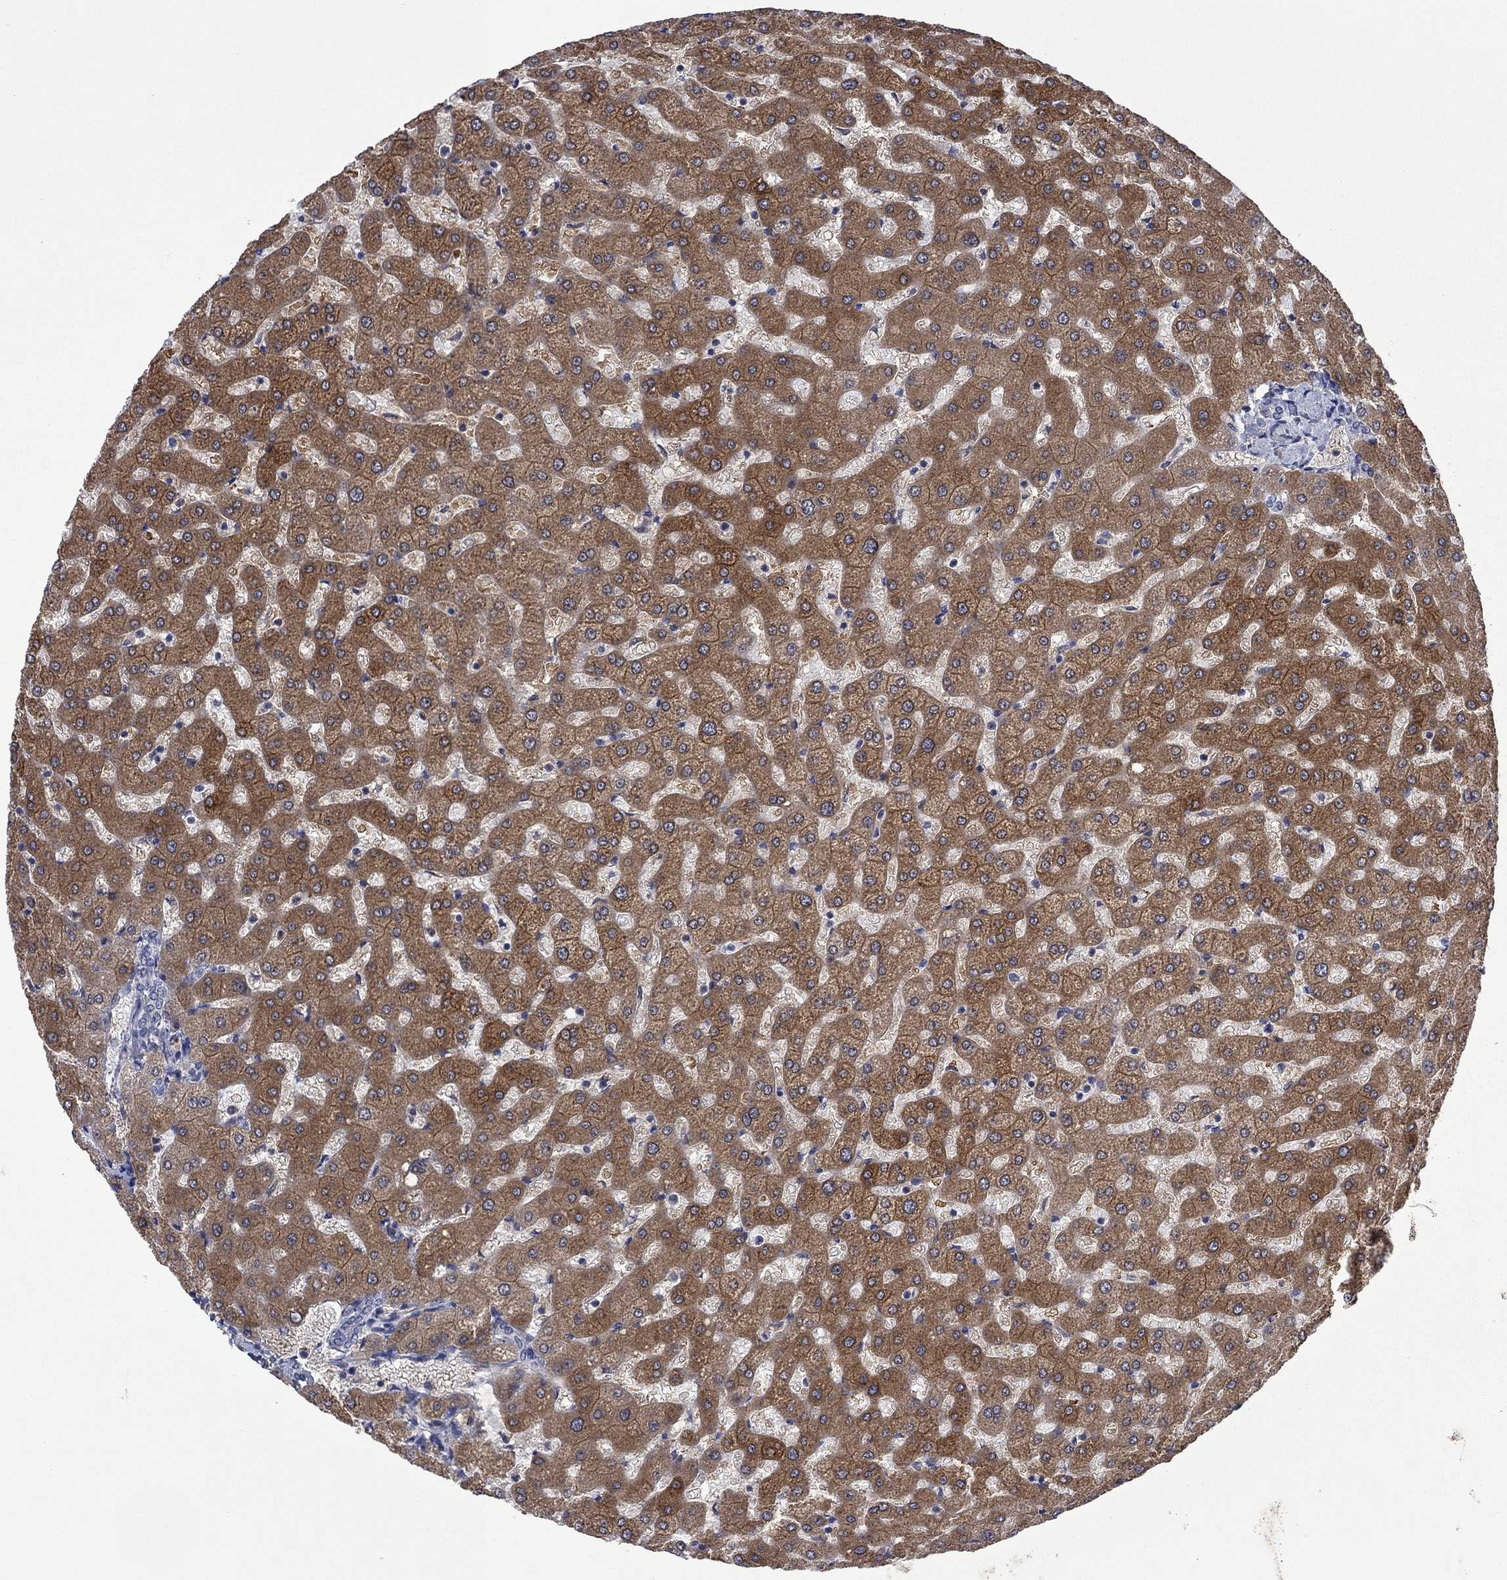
{"staining": {"intensity": "negative", "quantity": "none", "location": "none"}, "tissue": "liver", "cell_type": "Cholangiocytes", "image_type": "normal", "snomed": [{"axis": "morphology", "description": "Normal tissue, NOS"}, {"axis": "topography", "description": "Liver"}], "caption": "Cholangiocytes are negative for protein expression in normal human liver.", "gene": "AGL", "patient": {"sex": "female", "age": 50}}